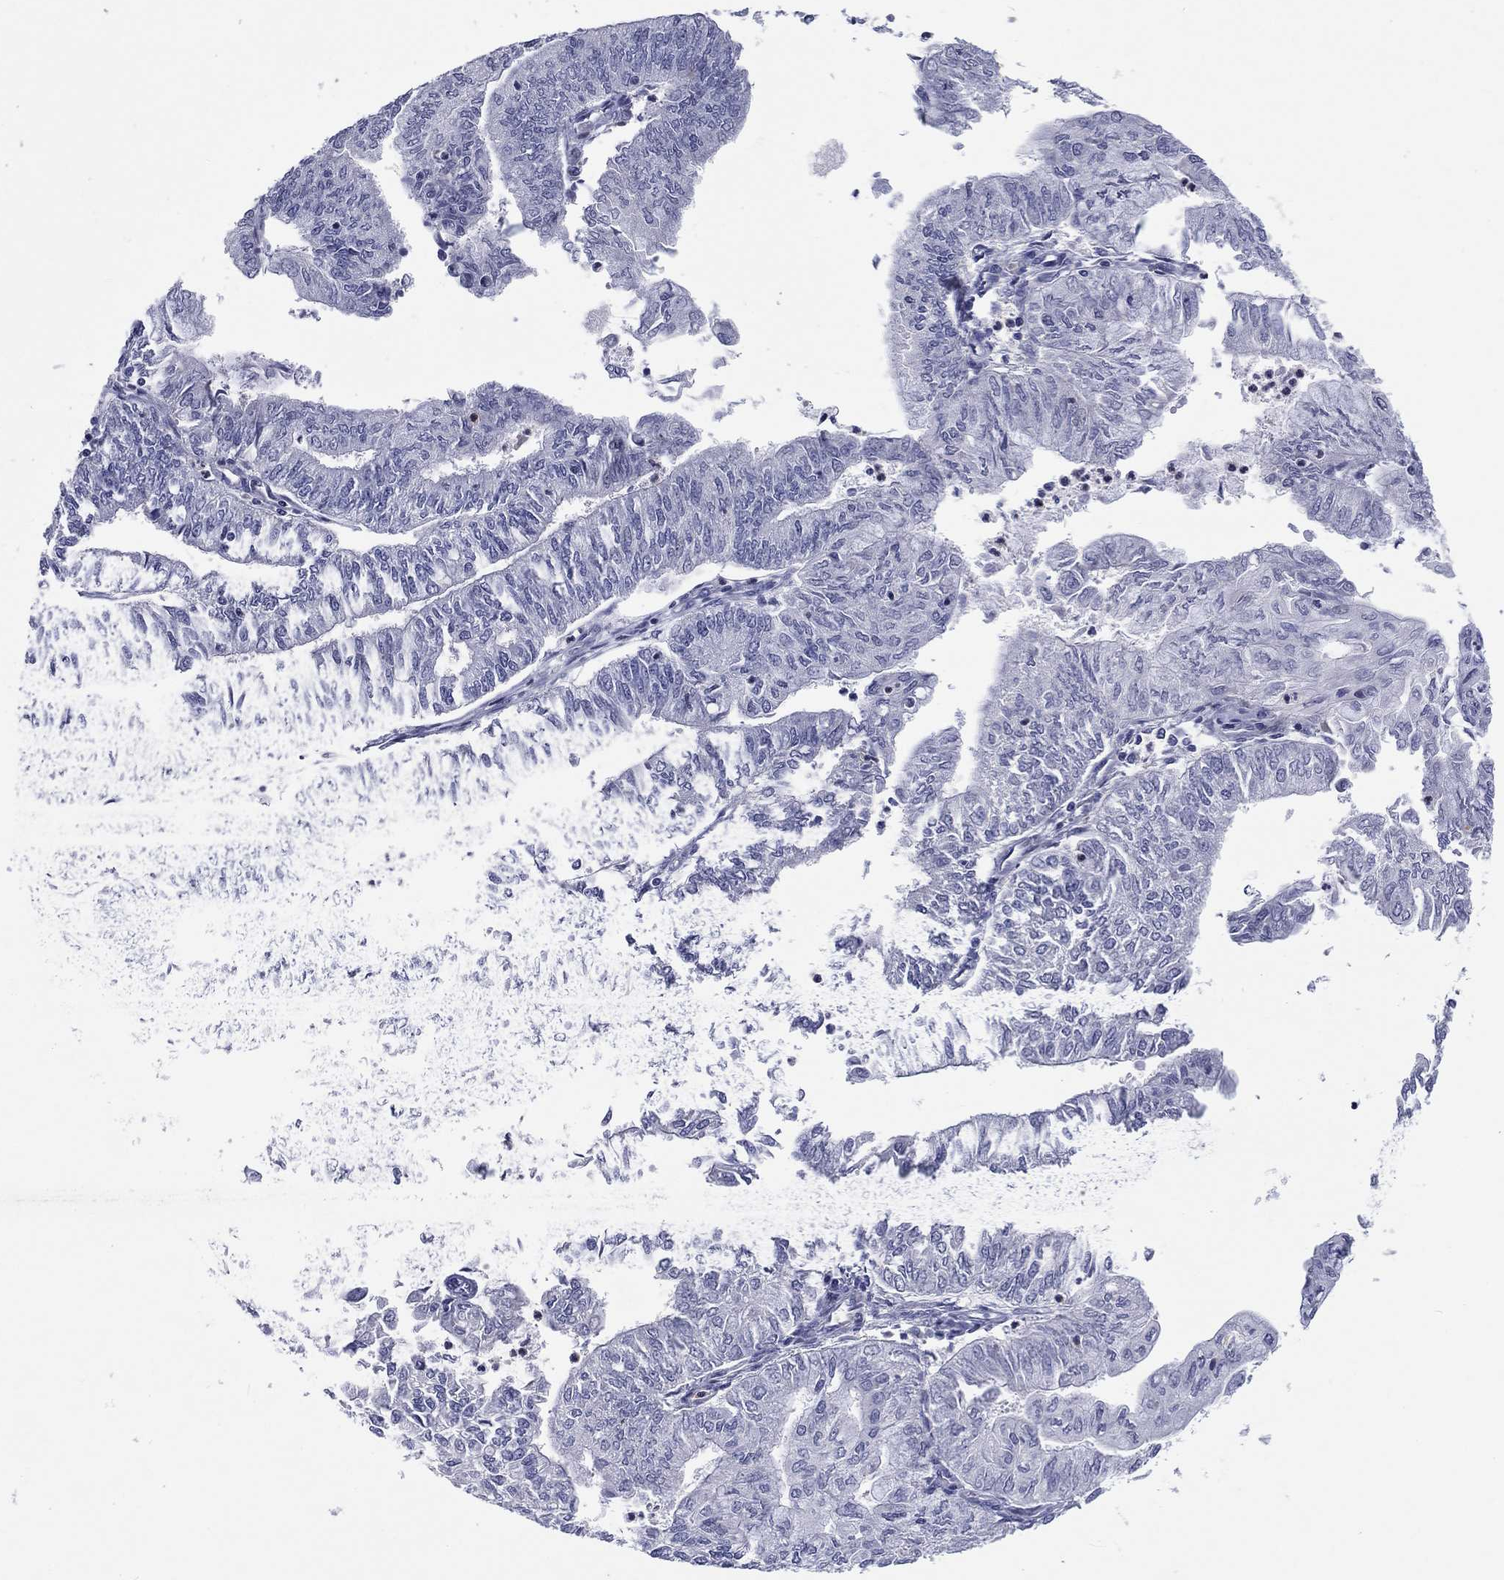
{"staining": {"intensity": "negative", "quantity": "none", "location": "none"}, "tissue": "endometrial cancer", "cell_type": "Tumor cells", "image_type": "cancer", "snomed": [{"axis": "morphology", "description": "Adenocarcinoma, NOS"}, {"axis": "topography", "description": "Endometrium"}], "caption": "The histopathology image demonstrates no significant staining in tumor cells of endometrial adenocarcinoma.", "gene": "ARHGAP36", "patient": {"sex": "female", "age": 59}}